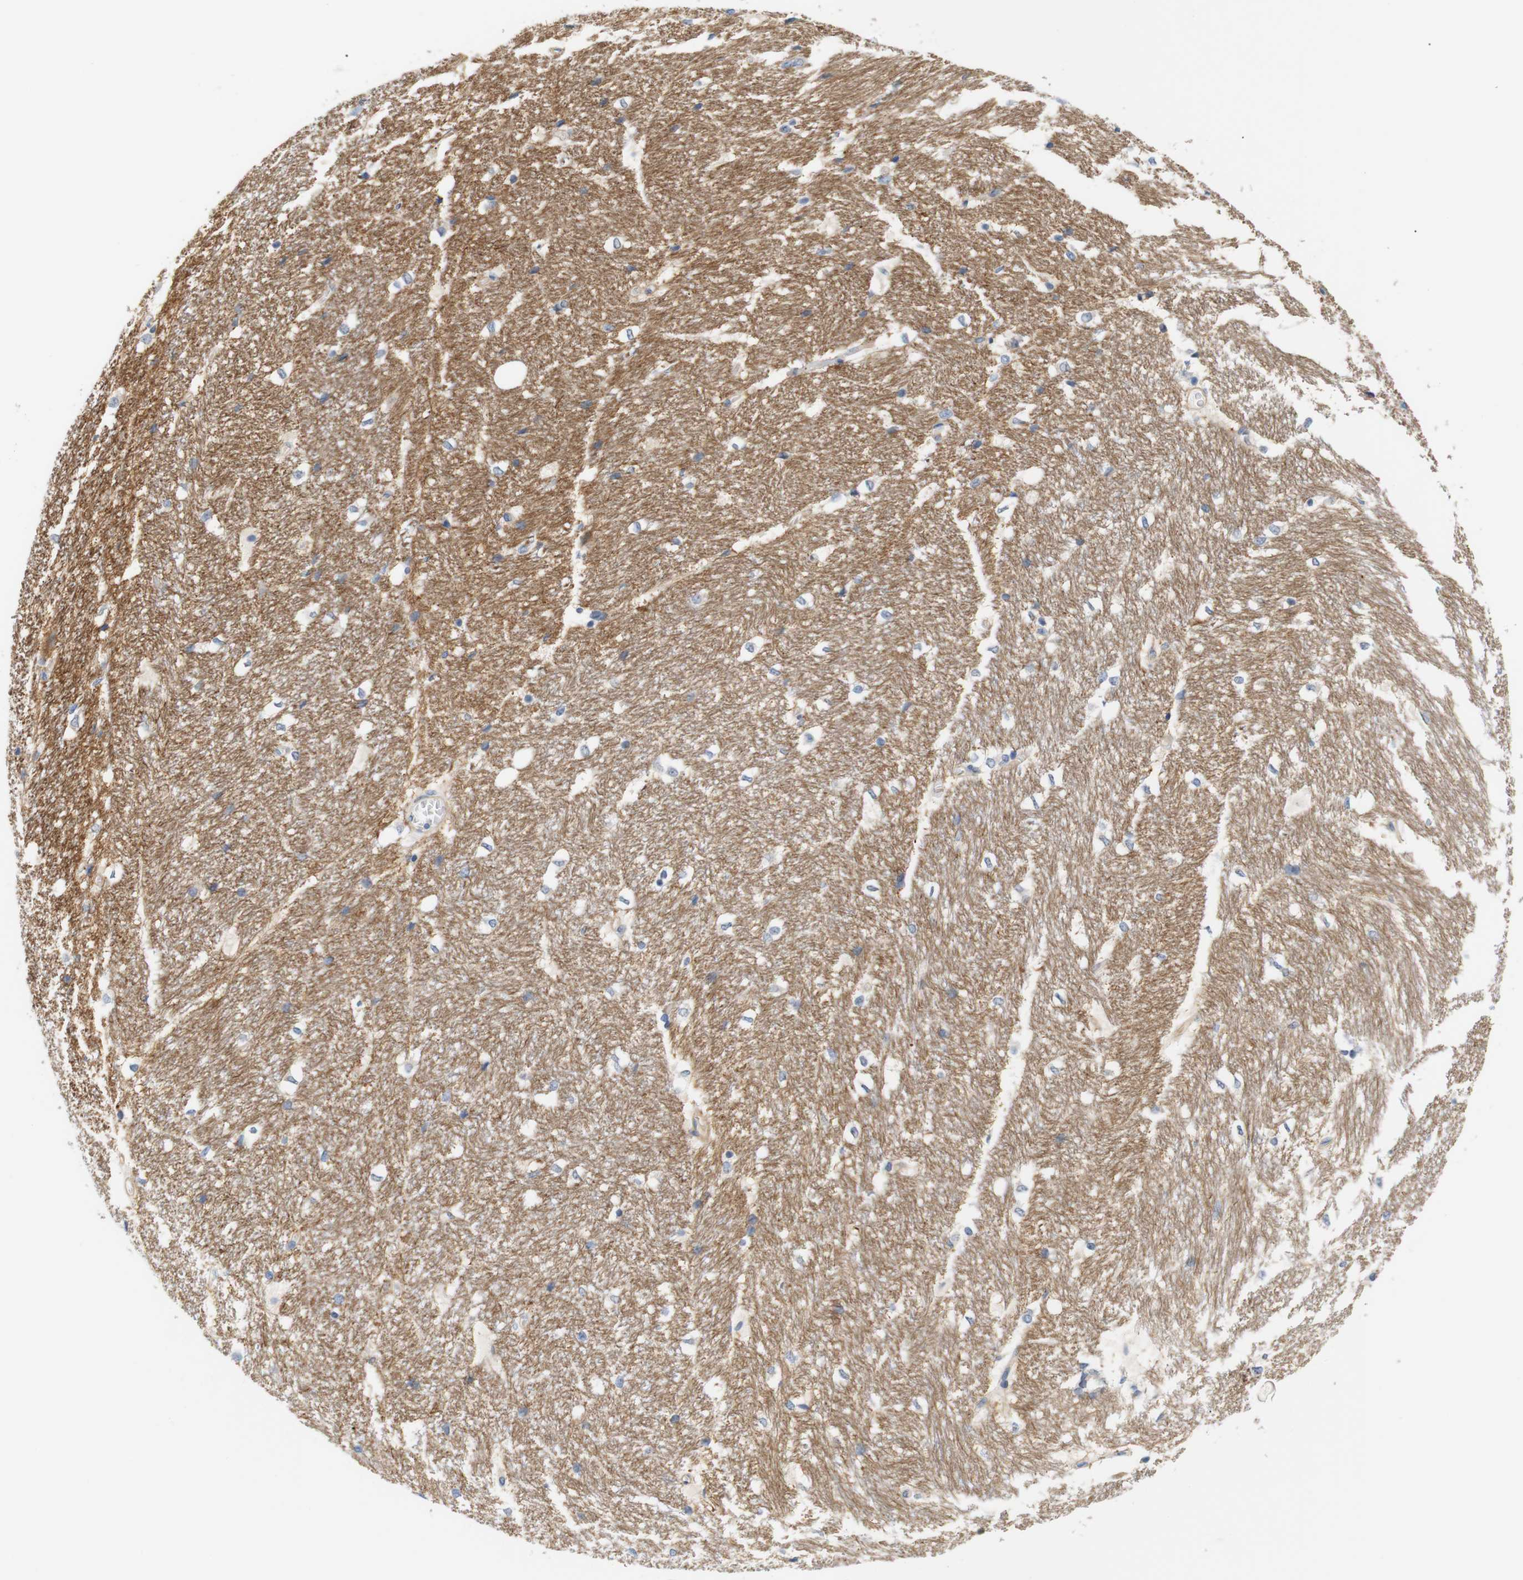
{"staining": {"intensity": "negative", "quantity": "none", "location": "none"}, "tissue": "hippocampus", "cell_type": "Glial cells", "image_type": "normal", "snomed": [{"axis": "morphology", "description": "Normal tissue, NOS"}, {"axis": "topography", "description": "Hippocampus"}], "caption": "Immunohistochemical staining of normal human hippocampus exhibits no significant expression in glial cells. (Brightfield microscopy of DAB (3,3'-diaminobenzidine) immunohistochemistry (IHC) at high magnification).", "gene": "STMN3", "patient": {"sex": "female", "age": 19}}